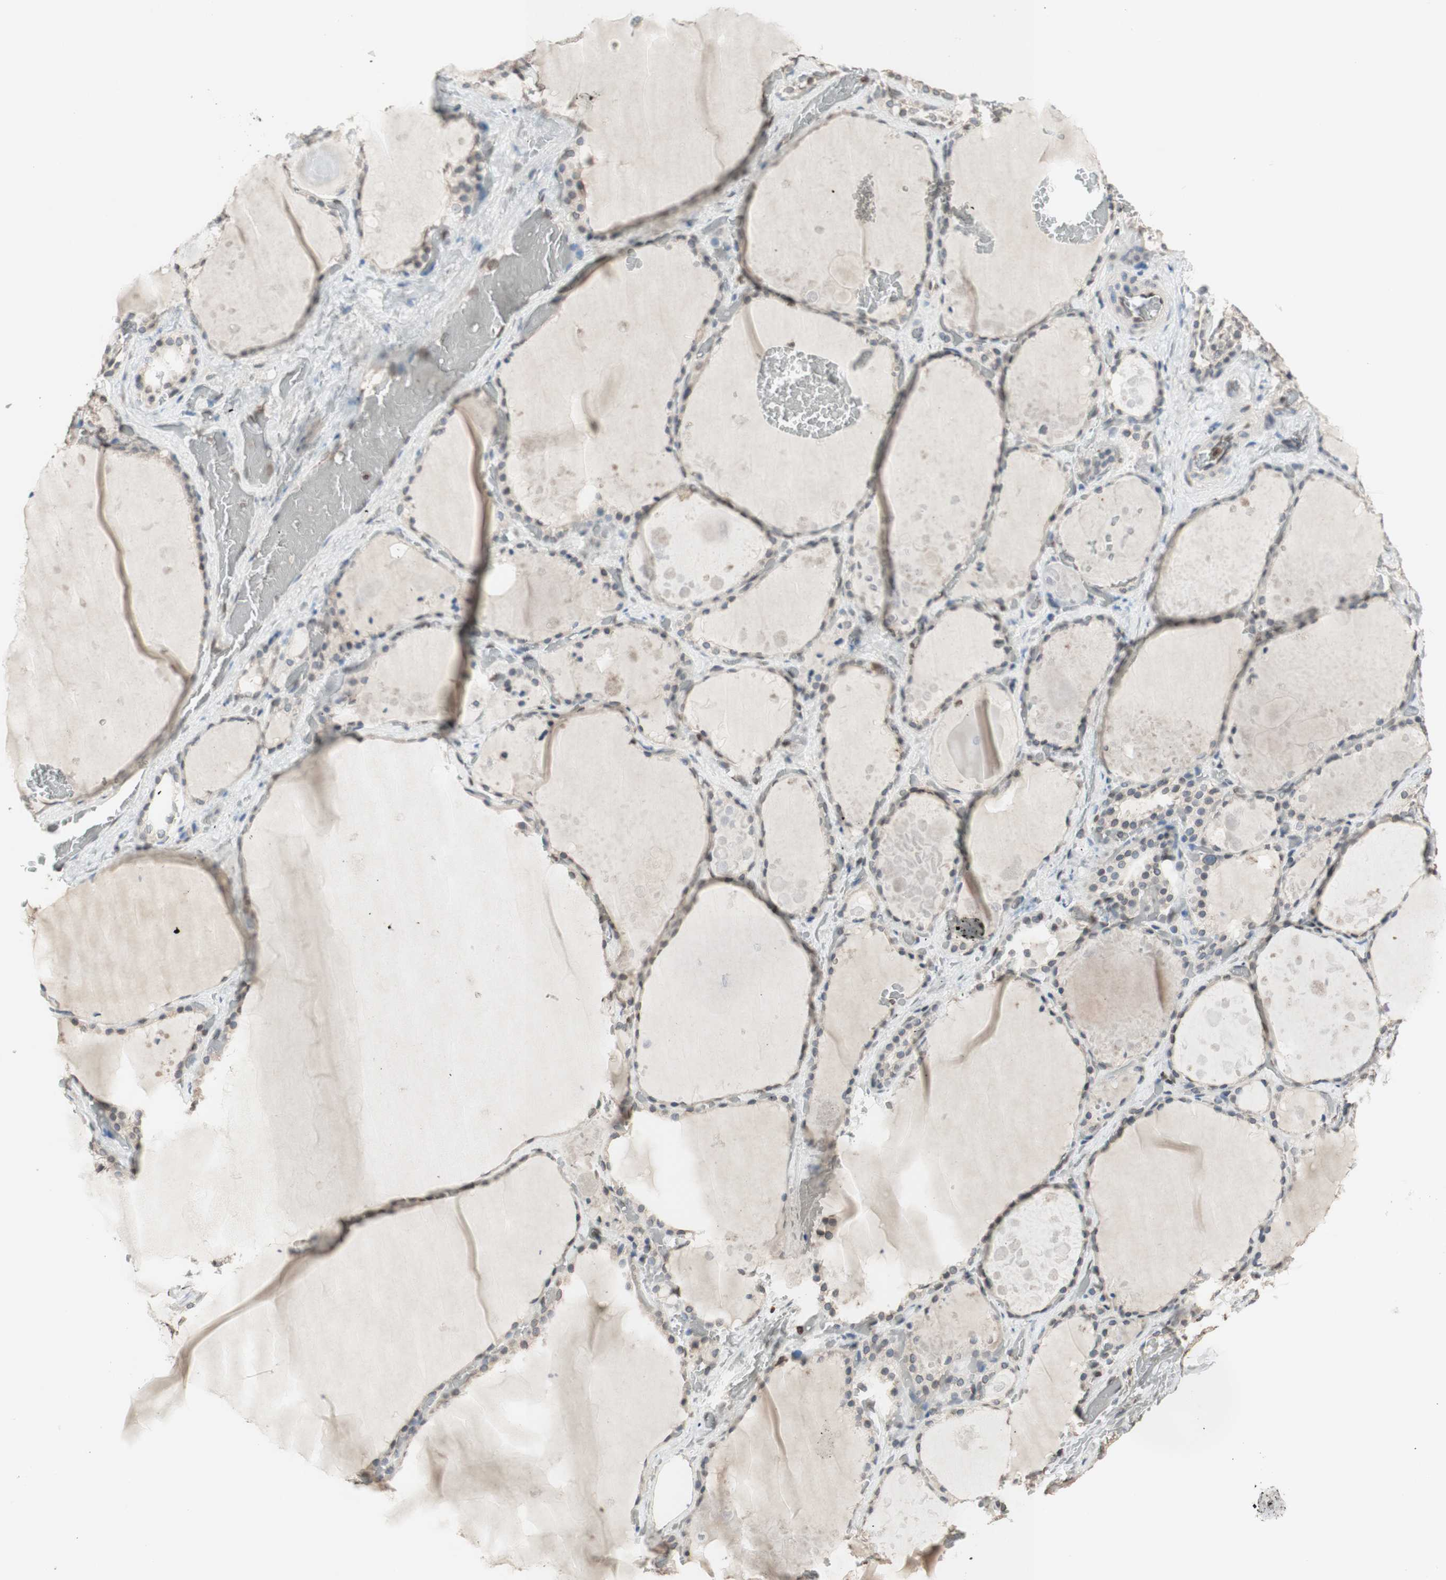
{"staining": {"intensity": "moderate", "quantity": "<25%", "location": "nuclear"}, "tissue": "thyroid gland", "cell_type": "Glandular cells", "image_type": "normal", "snomed": [{"axis": "morphology", "description": "Normal tissue, NOS"}, {"axis": "topography", "description": "Thyroid gland"}], "caption": "Protein analysis of normal thyroid gland displays moderate nuclear staining in approximately <25% of glandular cells. The staining is performed using DAB (3,3'-diaminobenzidine) brown chromogen to label protein expression. The nuclei are counter-stained blue using hematoxylin.", "gene": "TMPO", "patient": {"sex": "male", "age": 61}}